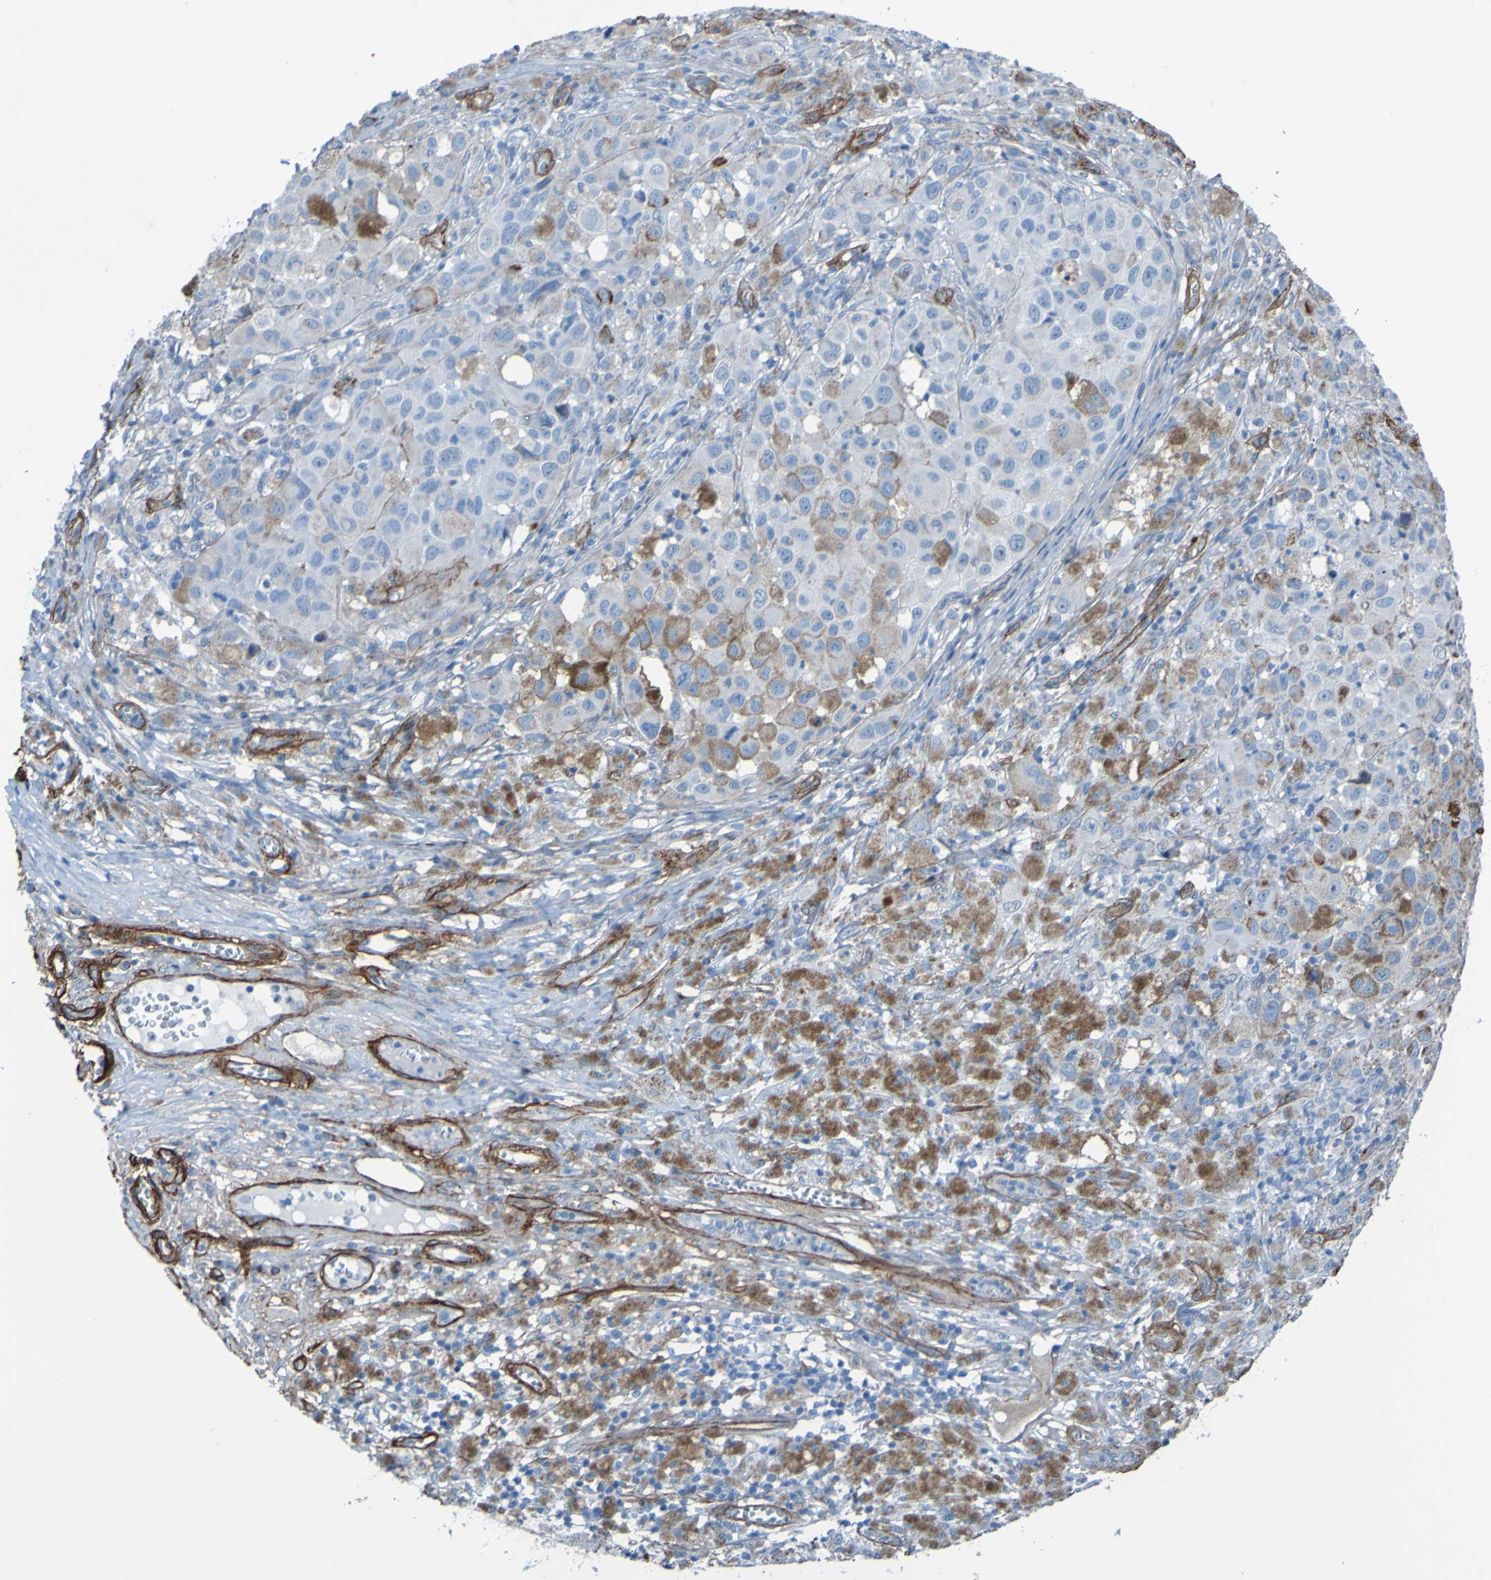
{"staining": {"intensity": "negative", "quantity": "none", "location": "none"}, "tissue": "melanoma", "cell_type": "Tumor cells", "image_type": "cancer", "snomed": [{"axis": "morphology", "description": "Malignant melanoma, NOS"}, {"axis": "topography", "description": "Skin"}], "caption": "DAB (3,3'-diaminobenzidine) immunohistochemical staining of human malignant melanoma displays no significant expression in tumor cells.", "gene": "COL4A2", "patient": {"sex": "male", "age": 96}}